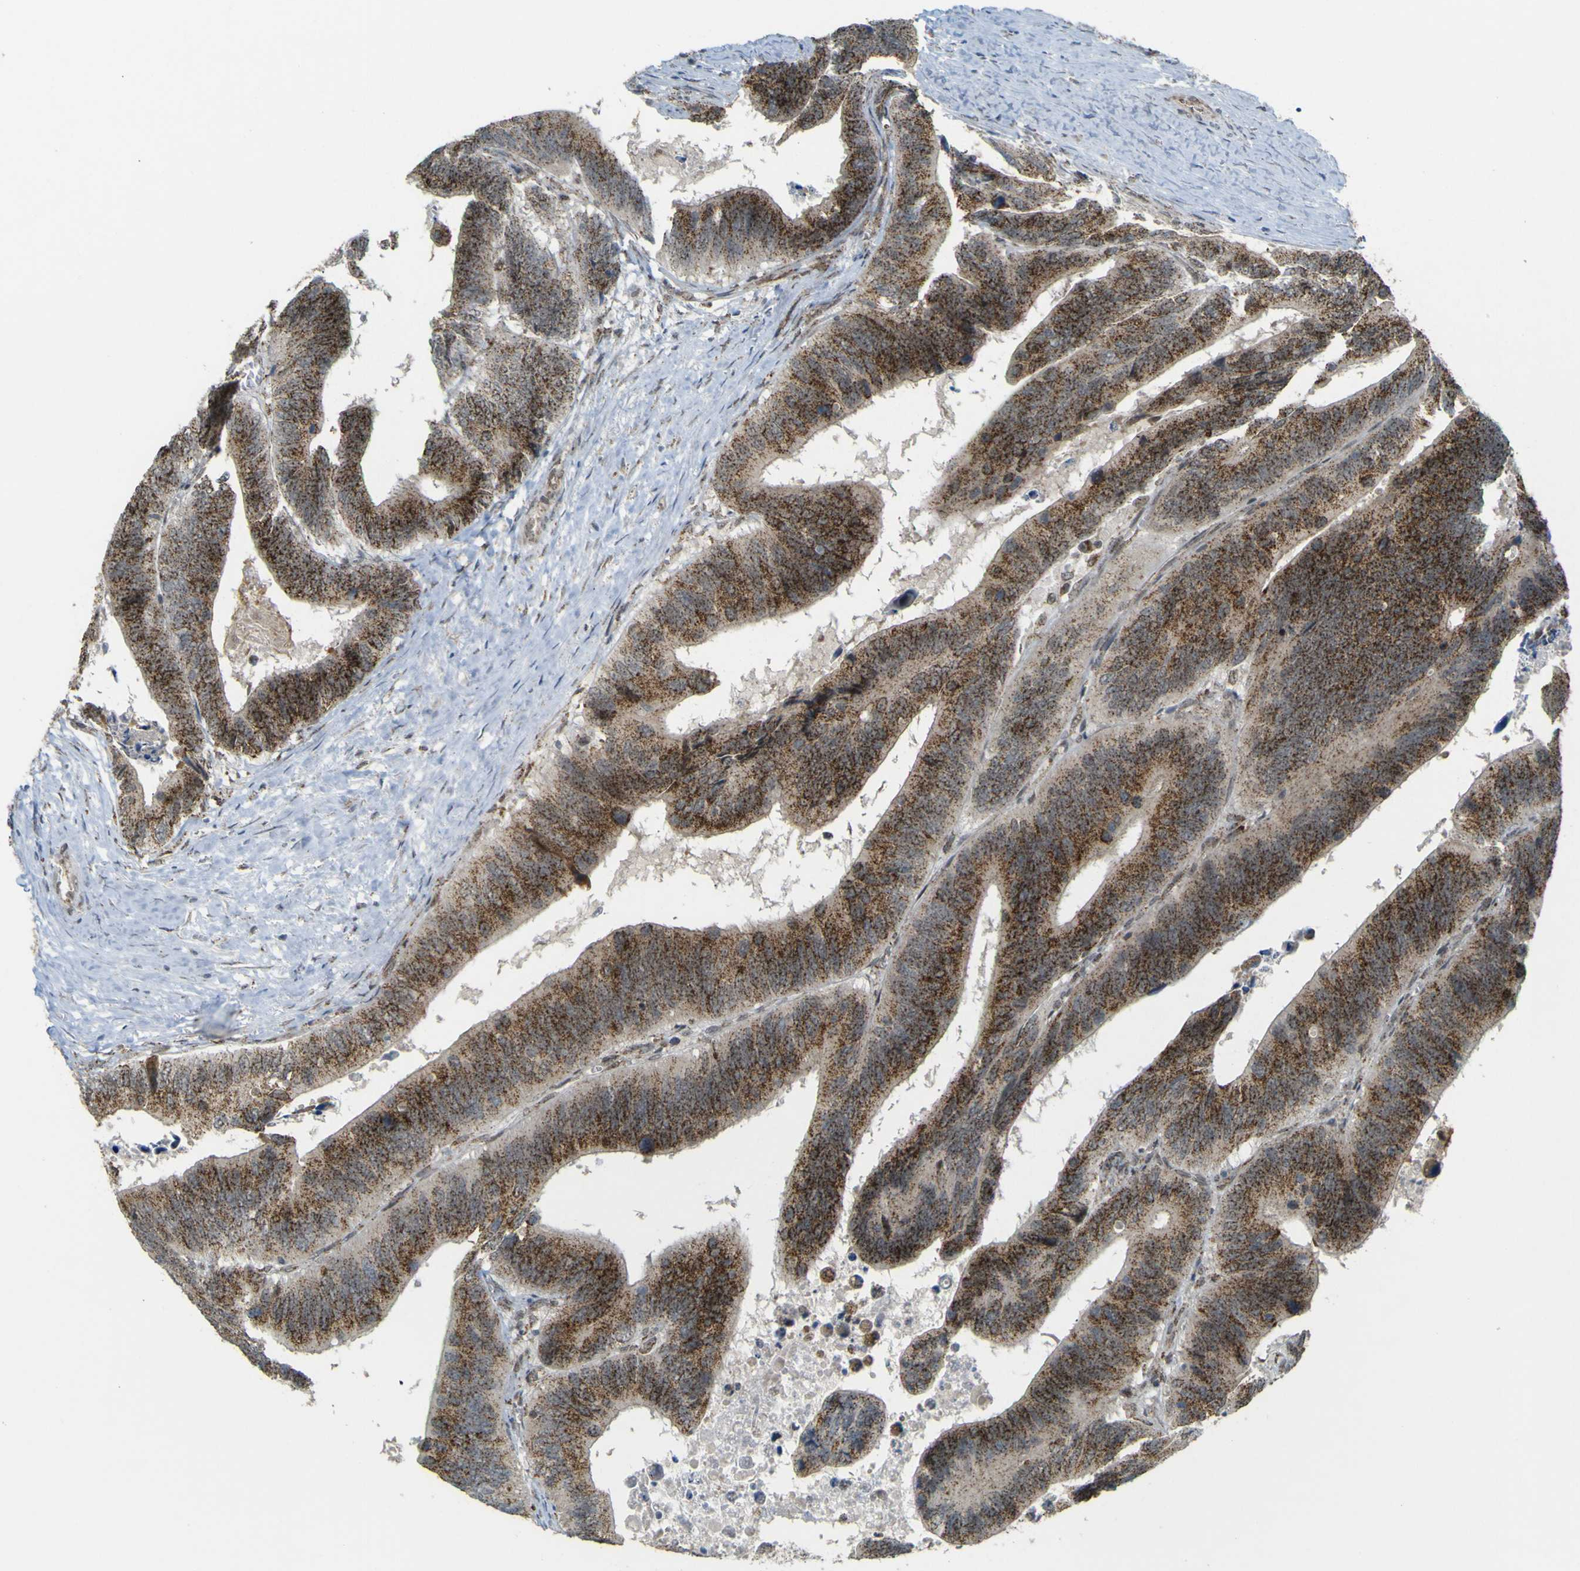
{"staining": {"intensity": "strong", "quantity": ">75%", "location": "cytoplasmic/membranous"}, "tissue": "colorectal cancer", "cell_type": "Tumor cells", "image_type": "cancer", "snomed": [{"axis": "morphology", "description": "Adenocarcinoma, NOS"}, {"axis": "topography", "description": "Colon"}], "caption": "Adenocarcinoma (colorectal) stained with immunohistochemistry (IHC) displays strong cytoplasmic/membranous positivity in approximately >75% of tumor cells.", "gene": "ACBD5", "patient": {"sex": "male", "age": 72}}